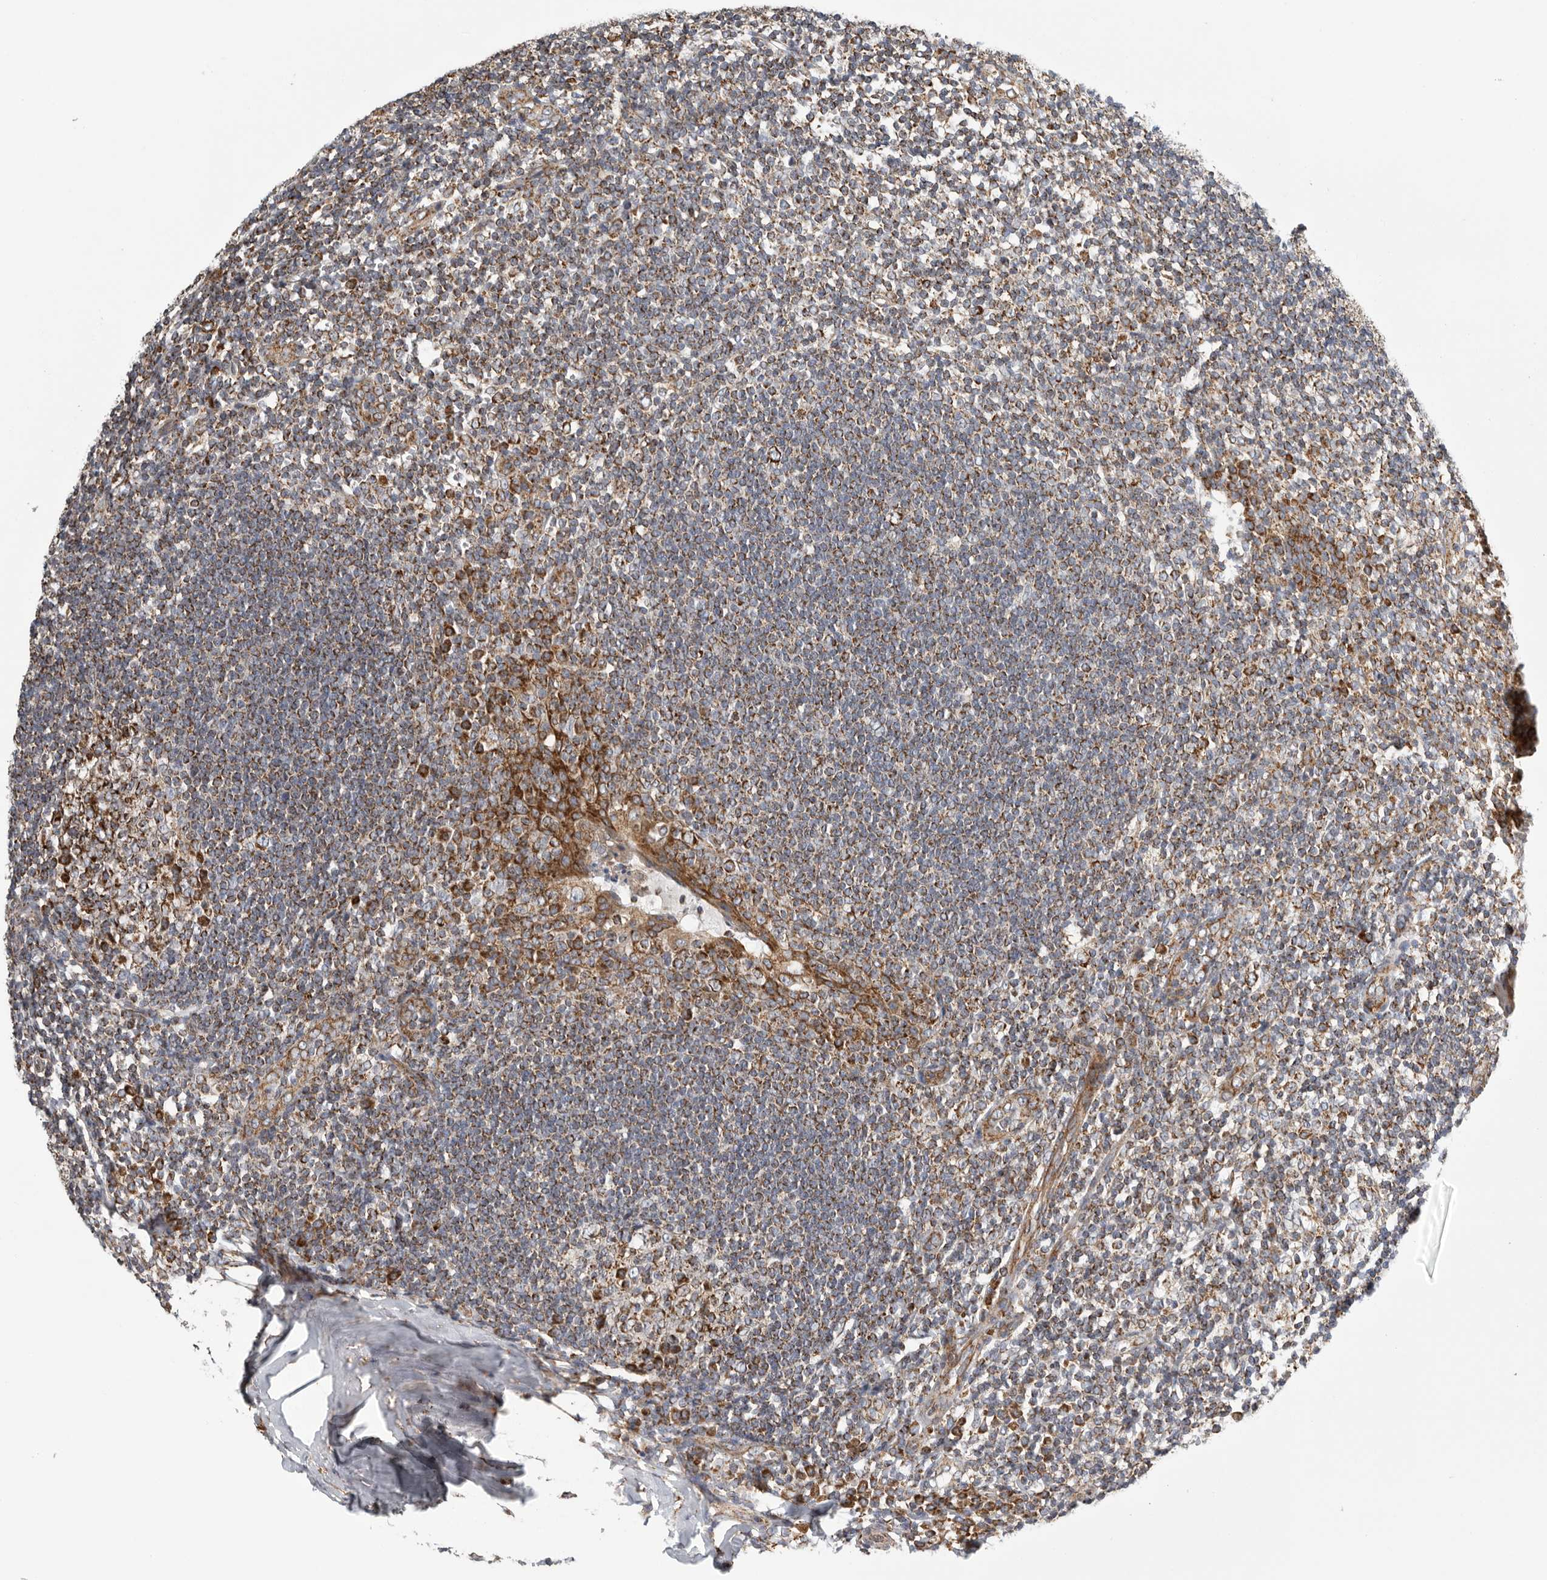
{"staining": {"intensity": "strong", "quantity": ">75%", "location": "cytoplasmic/membranous"}, "tissue": "tonsil", "cell_type": "Germinal center cells", "image_type": "normal", "snomed": [{"axis": "morphology", "description": "Normal tissue, NOS"}, {"axis": "topography", "description": "Tonsil"}], "caption": "Protein staining by IHC reveals strong cytoplasmic/membranous staining in approximately >75% of germinal center cells in unremarkable tonsil. Nuclei are stained in blue.", "gene": "FKBP8", "patient": {"sex": "male", "age": 27}}